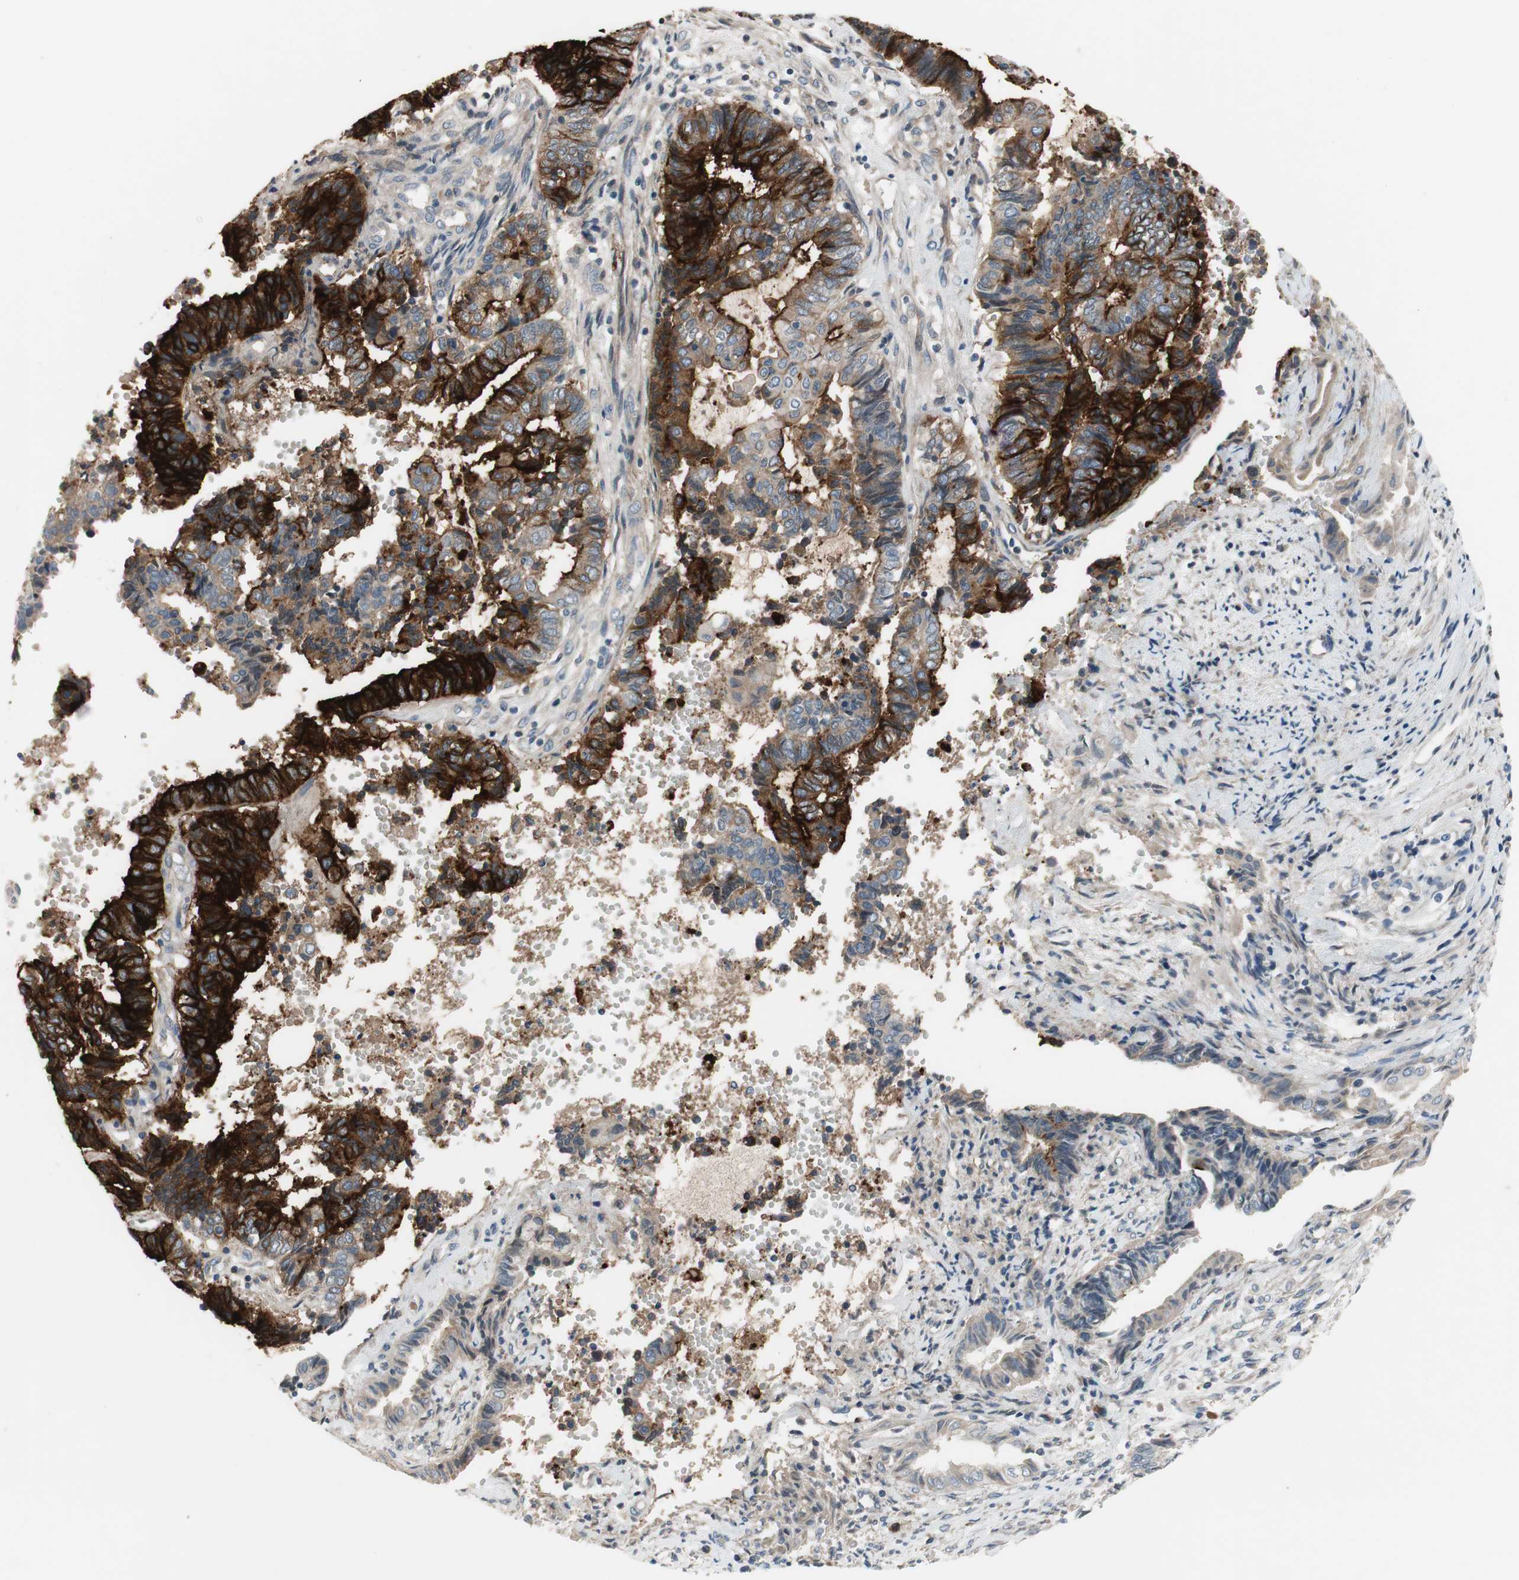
{"staining": {"intensity": "strong", "quantity": "25%-75%", "location": "cytoplasmic/membranous"}, "tissue": "endometrial cancer", "cell_type": "Tumor cells", "image_type": "cancer", "snomed": [{"axis": "morphology", "description": "Adenocarcinoma, NOS"}, {"axis": "topography", "description": "Uterus"}, {"axis": "topography", "description": "Endometrium"}], "caption": "Protein analysis of endometrial cancer (adenocarcinoma) tissue shows strong cytoplasmic/membranous positivity in about 25%-75% of tumor cells.", "gene": "TACR3", "patient": {"sex": "female", "age": 70}}